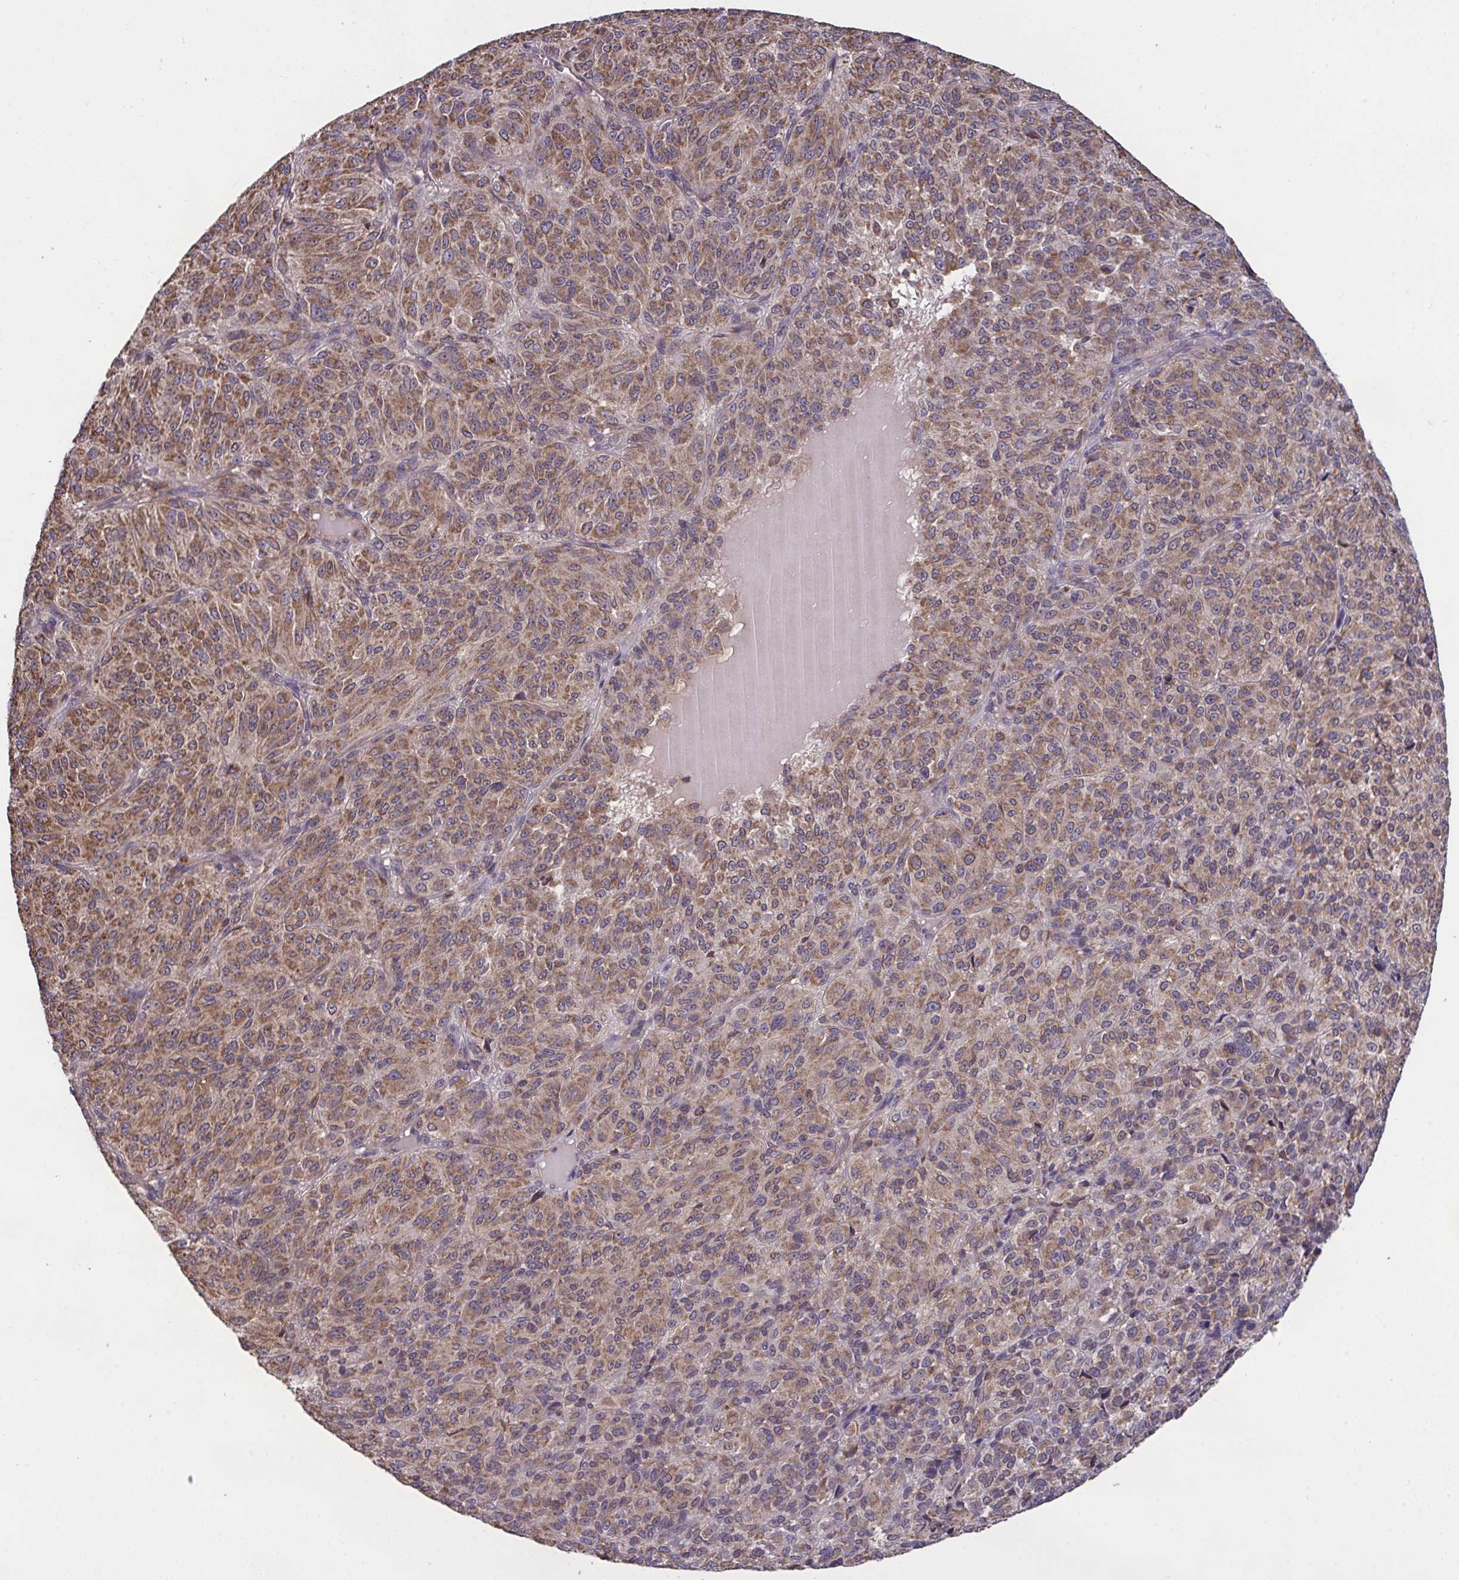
{"staining": {"intensity": "moderate", "quantity": ">75%", "location": "cytoplasmic/membranous"}, "tissue": "melanoma", "cell_type": "Tumor cells", "image_type": "cancer", "snomed": [{"axis": "morphology", "description": "Malignant melanoma, Metastatic site"}, {"axis": "topography", "description": "Brain"}], "caption": "This is a histology image of immunohistochemistry (IHC) staining of melanoma, which shows moderate staining in the cytoplasmic/membranous of tumor cells.", "gene": "PPM1H", "patient": {"sex": "female", "age": 56}}